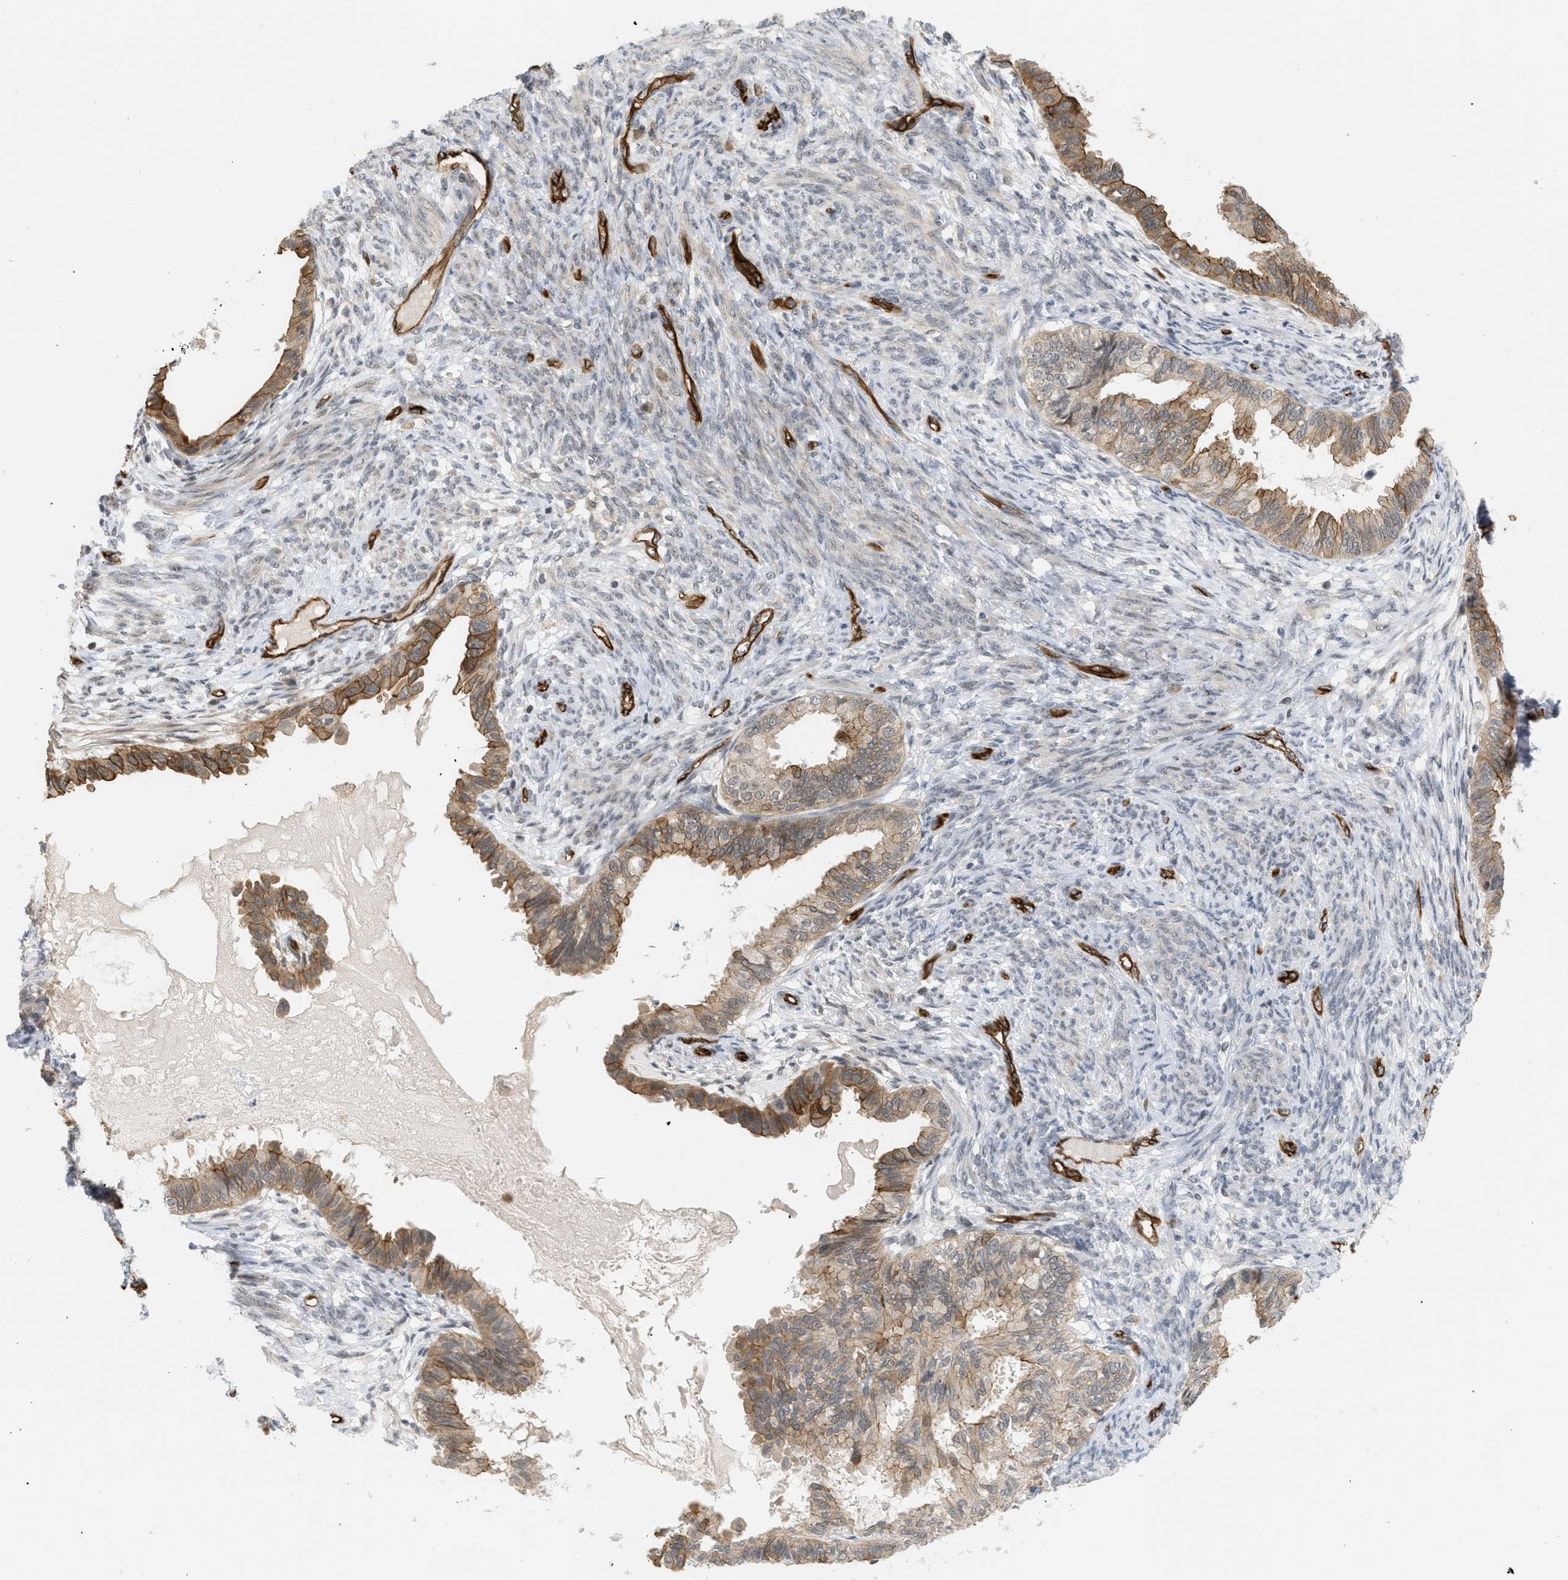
{"staining": {"intensity": "moderate", "quantity": "25%-75%", "location": "cytoplasmic/membranous"}, "tissue": "cervical cancer", "cell_type": "Tumor cells", "image_type": "cancer", "snomed": [{"axis": "morphology", "description": "Normal tissue, NOS"}, {"axis": "morphology", "description": "Adenocarcinoma, NOS"}, {"axis": "topography", "description": "Cervix"}, {"axis": "topography", "description": "Endometrium"}], "caption": "Human cervical cancer stained with a protein marker exhibits moderate staining in tumor cells.", "gene": "PALMD", "patient": {"sex": "female", "age": 86}}